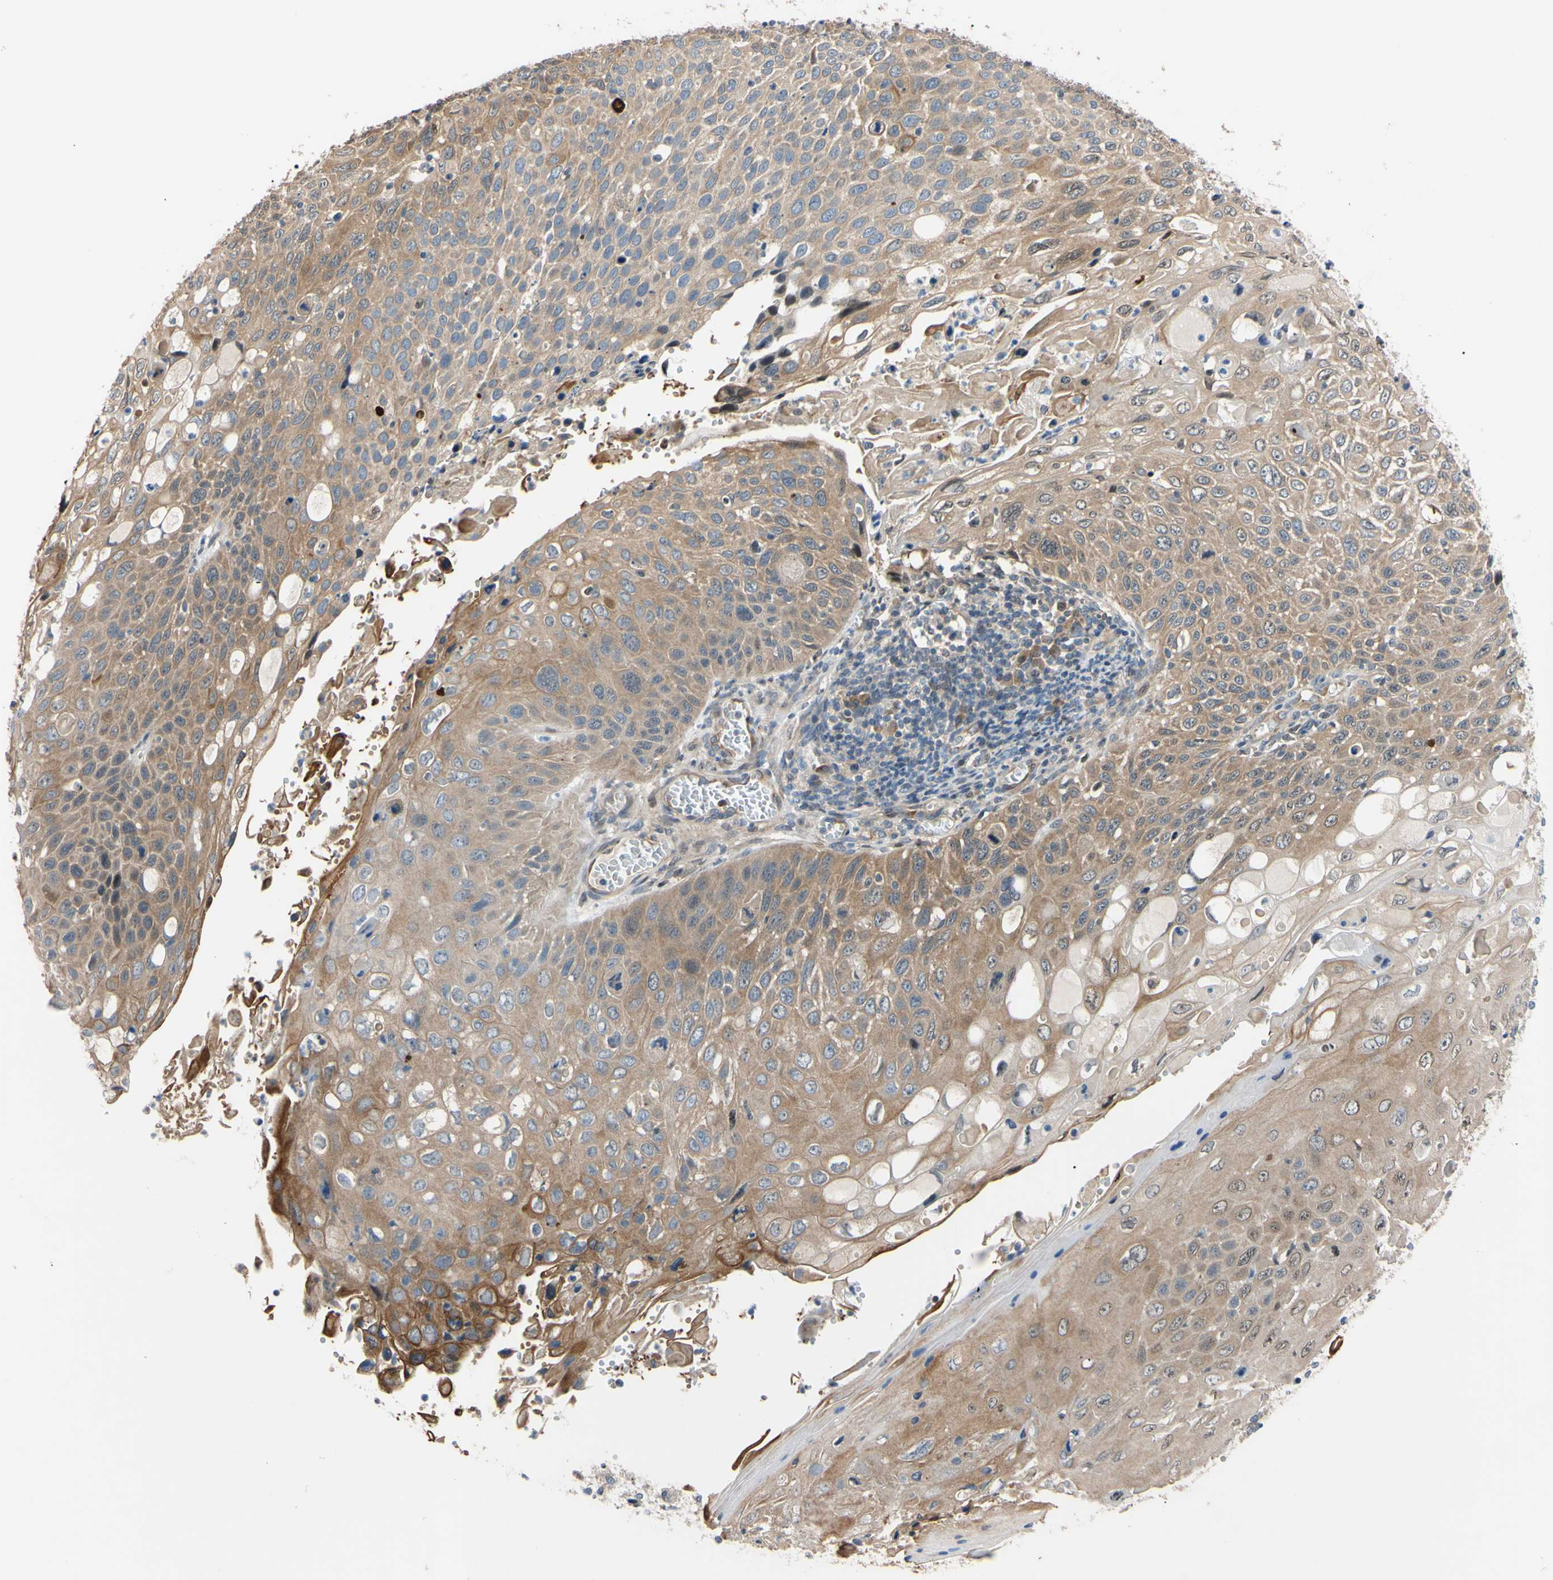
{"staining": {"intensity": "weak", "quantity": ">75%", "location": "cytoplasmic/membranous"}, "tissue": "cervical cancer", "cell_type": "Tumor cells", "image_type": "cancer", "snomed": [{"axis": "morphology", "description": "Squamous cell carcinoma, NOS"}, {"axis": "topography", "description": "Cervix"}], "caption": "Human squamous cell carcinoma (cervical) stained with a brown dye demonstrates weak cytoplasmic/membranous positive expression in about >75% of tumor cells.", "gene": "RARS1", "patient": {"sex": "female", "age": 70}}